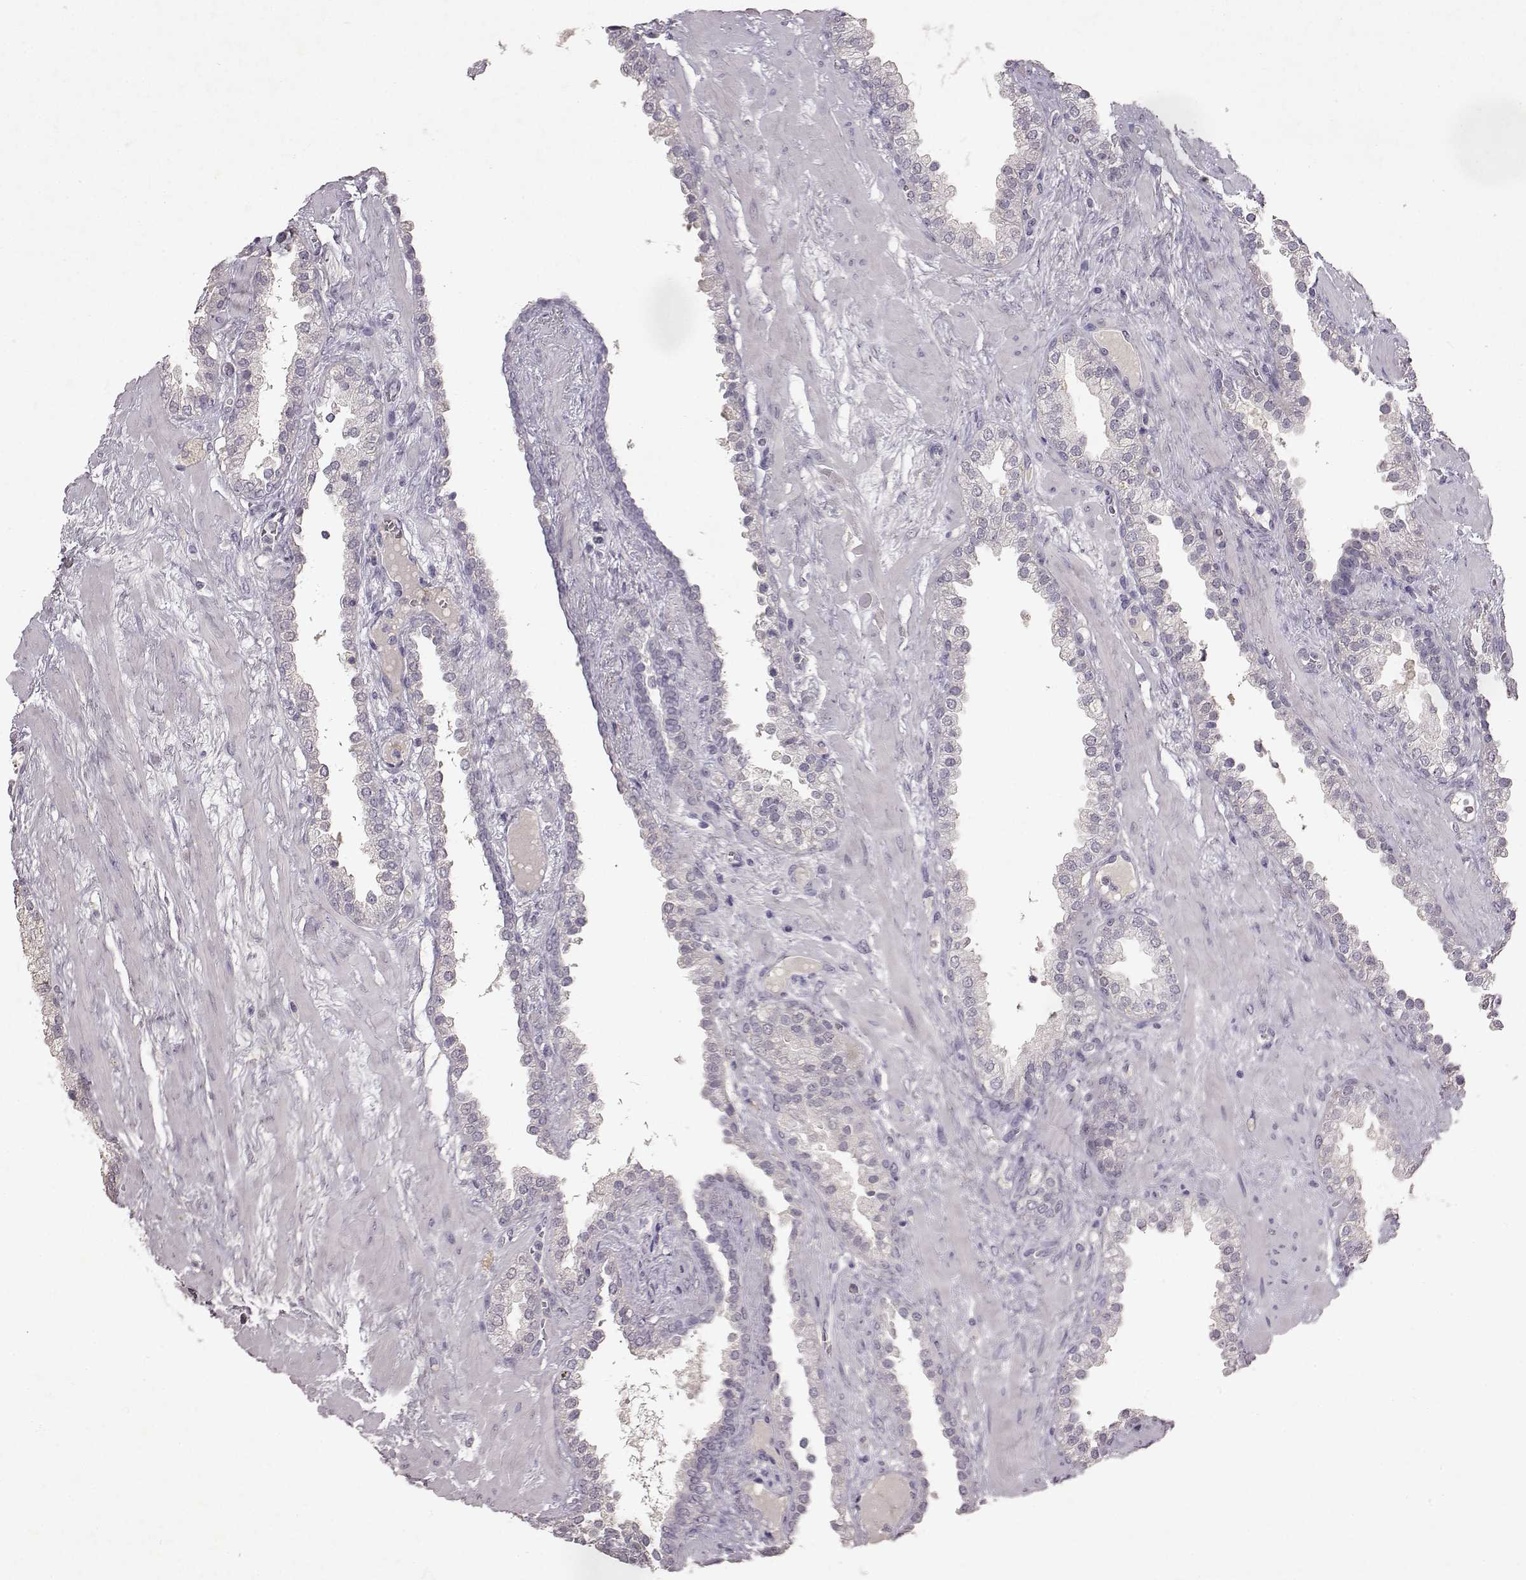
{"staining": {"intensity": "negative", "quantity": "none", "location": "none"}, "tissue": "prostate cancer", "cell_type": "Tumor cells", "image_type": "cancer", "snomed": [{"axis": "morphology", "description": "Adenocarcinoma, Low grade"}, {"axis": "topography", "description": "Prostate"}], "caption": "A high-resolution histopathology image shows immunohistochemistry staining of low-grade adenocarcinoma (prostate), which reveals no significant expression in tumor cells.", "gene": "SPAG17", "patient": {"sex": "male", "age": 62}}